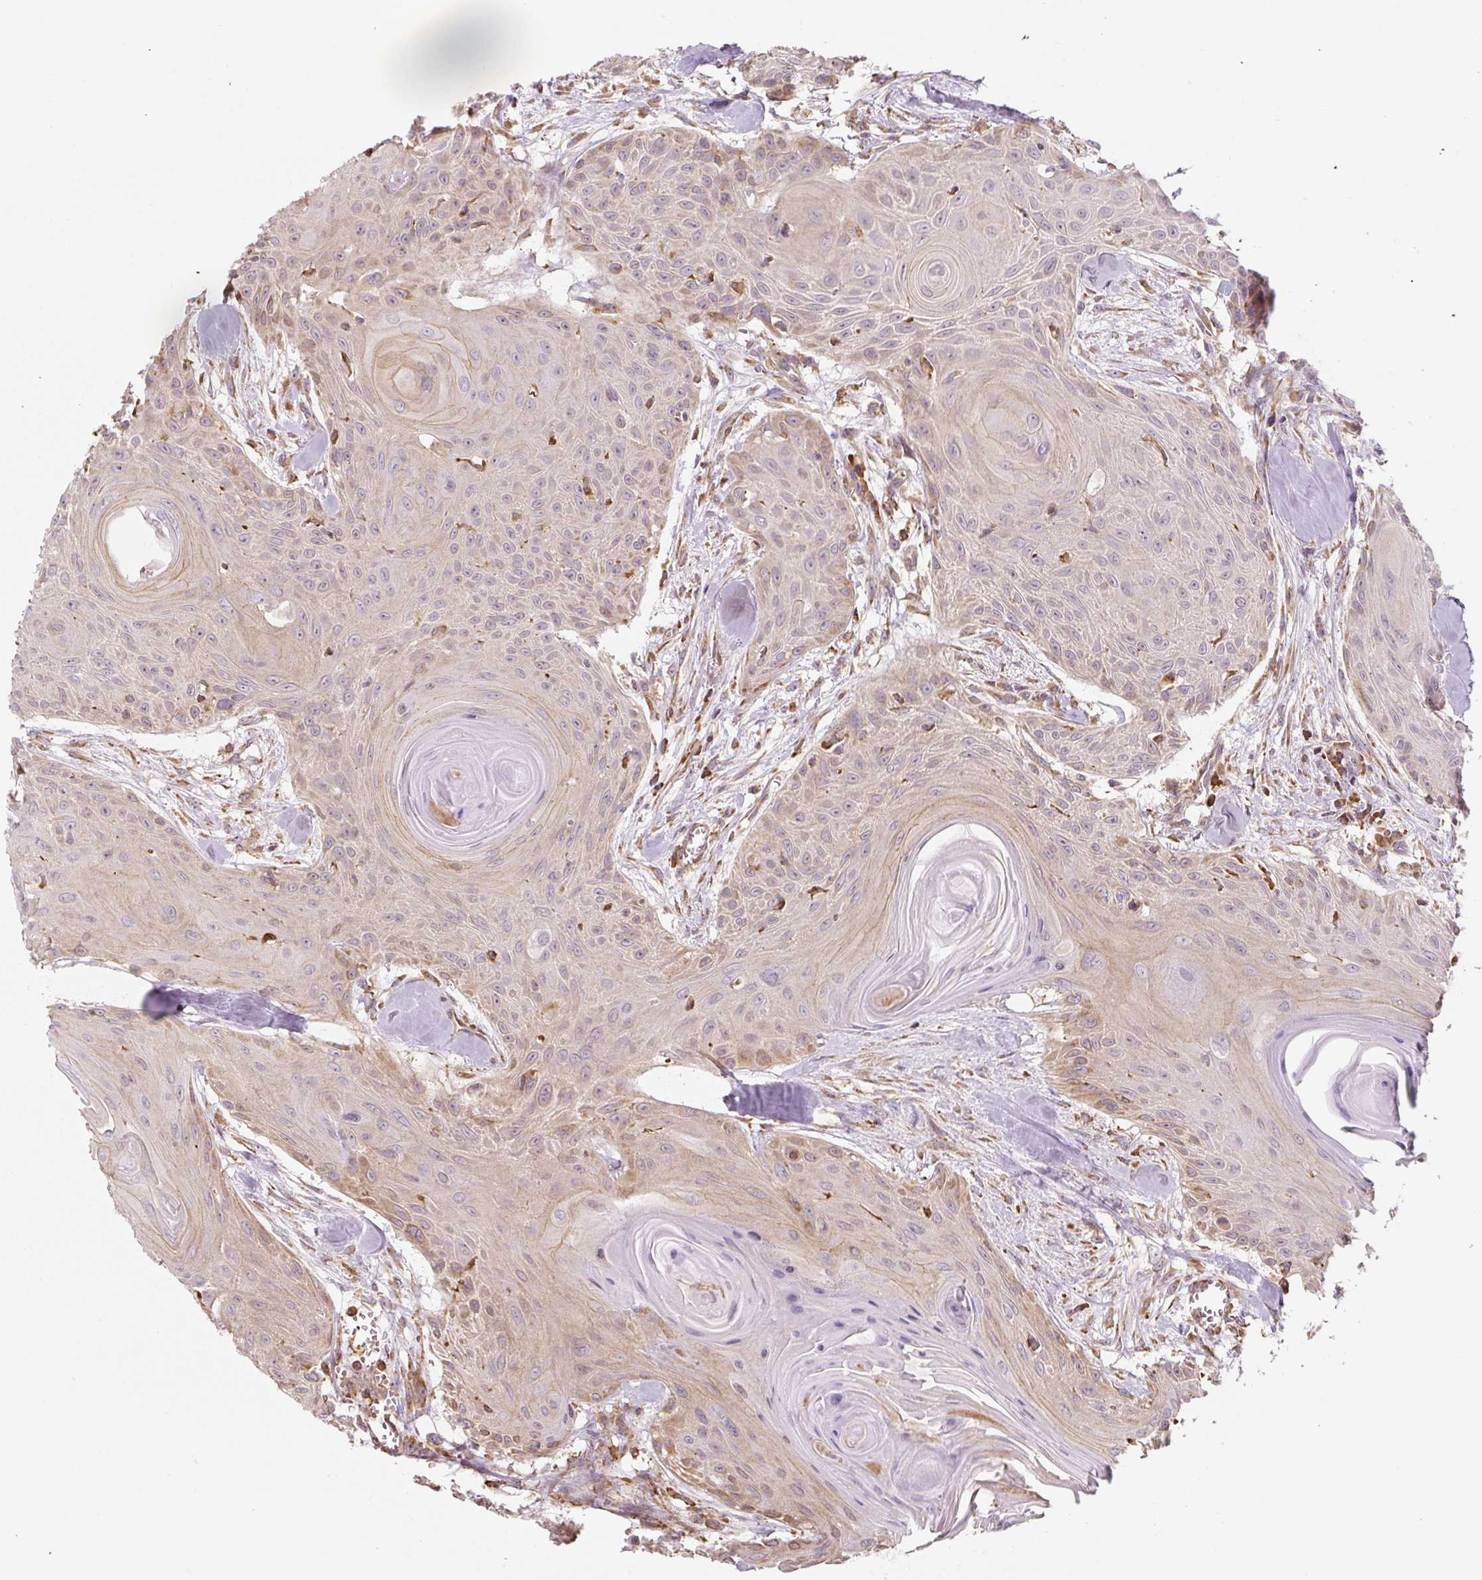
{"staining": {"intensity": "weak", "quantity": "<25%", "location": "cytoplasmic/membranous"}, "tissue": "head and neck cancer", "cell_type": "Tumor cells", "image_type": "cancer", "snomed": [{"axis": "morphology", "description": "Squamous cell carcinoma, NOS"}, {"axis": "topography", "description": "Lymph node"}, {"axis": "topography", "description": "Salivary gland"}, {"axis": "topography", "description": "Head-Neck"}], "caption": "Head and neck cancer stained for a protein using IHC shows no expression tumor cells.", "gene": "RASA1", "patient": {"sex": "female", "age": 74}}